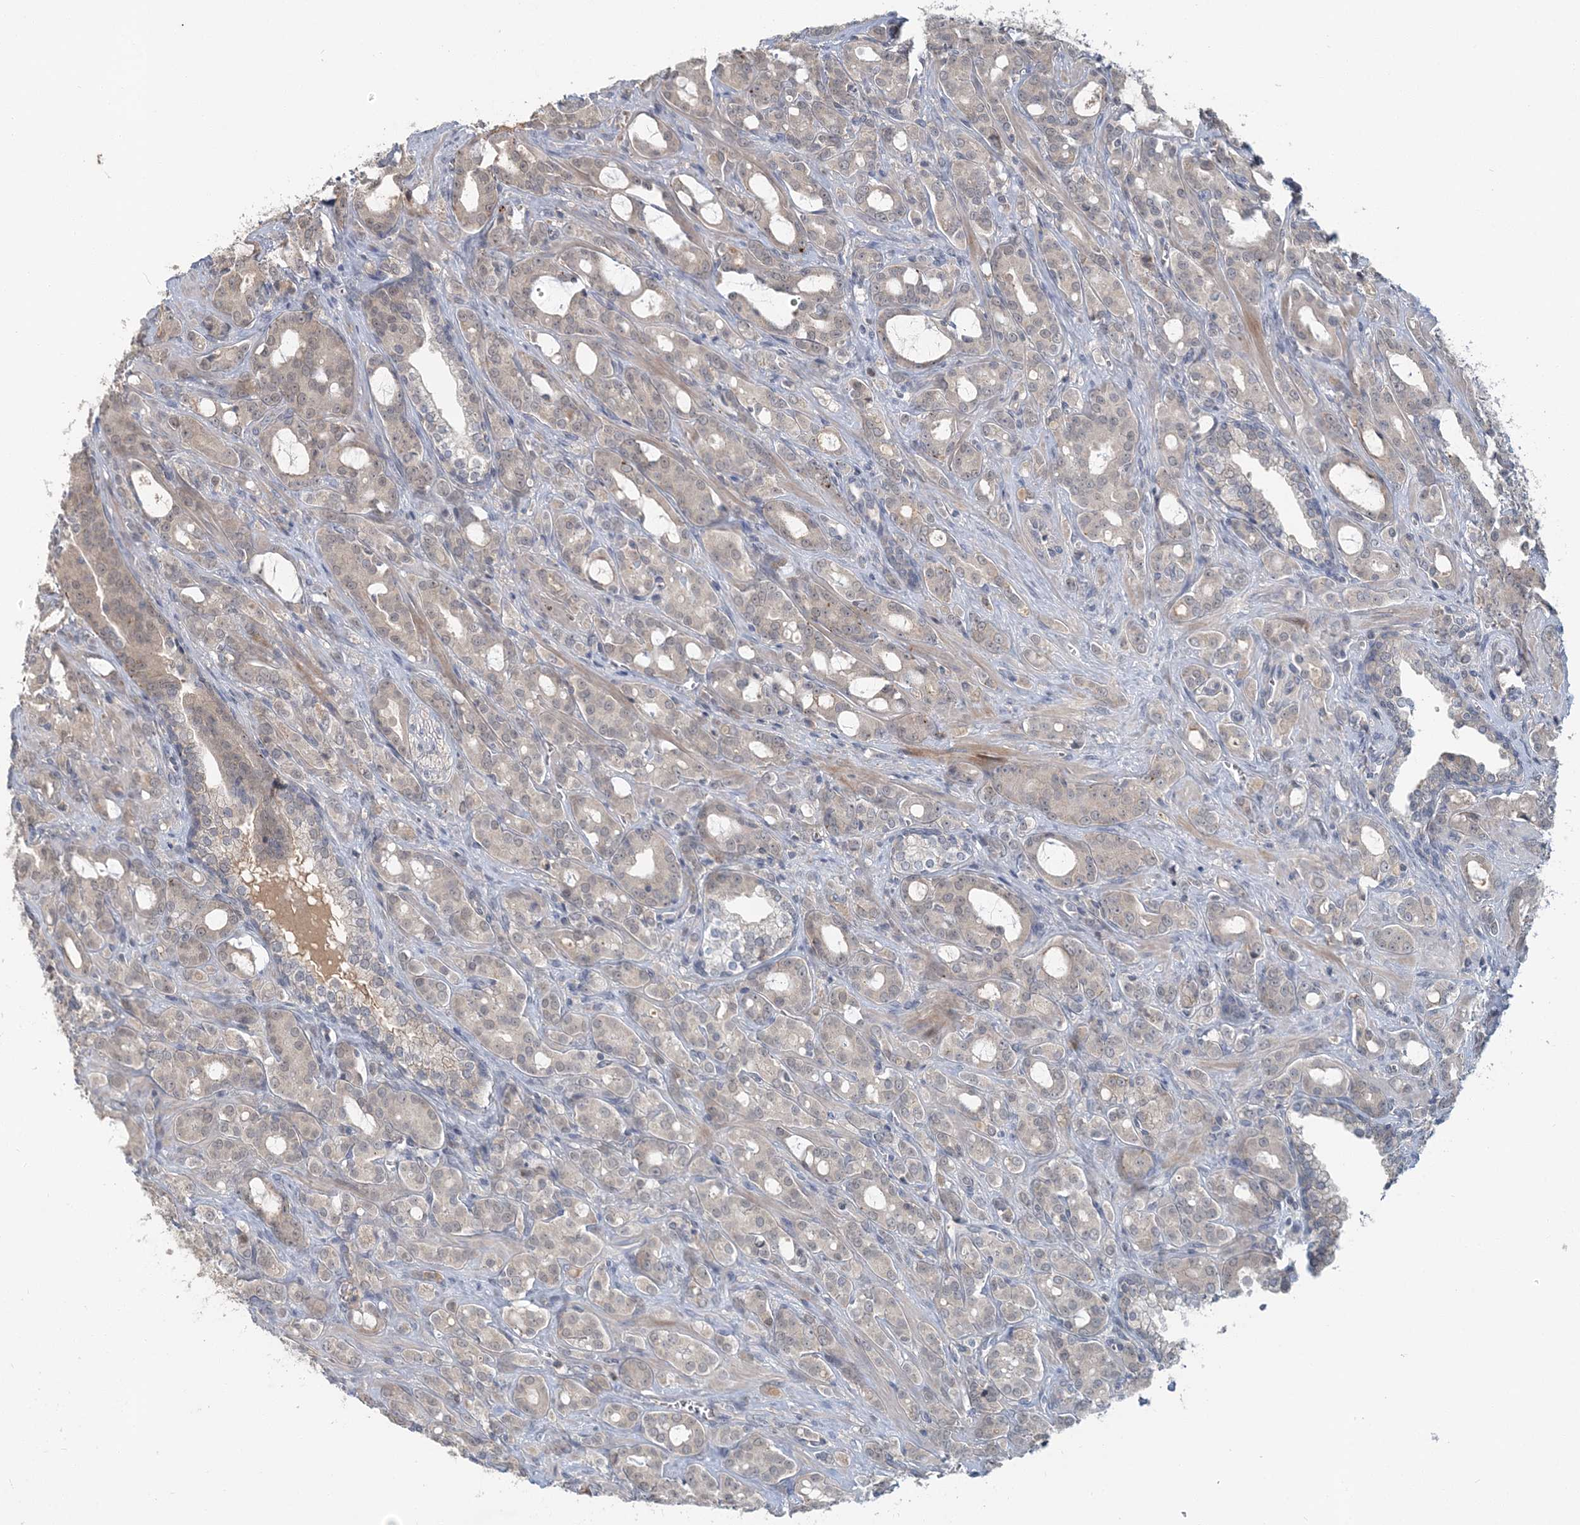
{"staining": {"intensity": "negative", "quantity": "none", "location": "none"}, "tissue": "prostate cancer", "cell_type": "Tumor cells", "image_type": "cancer", "snomed": [{"axis": "morphology", "description": "Adenocarcinoma, High grade"}, {"axis": "topography", "description": "Prostate"}], "caption": "This is an IHC histopathology image of human prostate cancer (adenocarcinoma (high-grade)). There is no positivity in tumor cells.", "gene": "RNF25", "patient": {"sex": "male", "age": 72}}